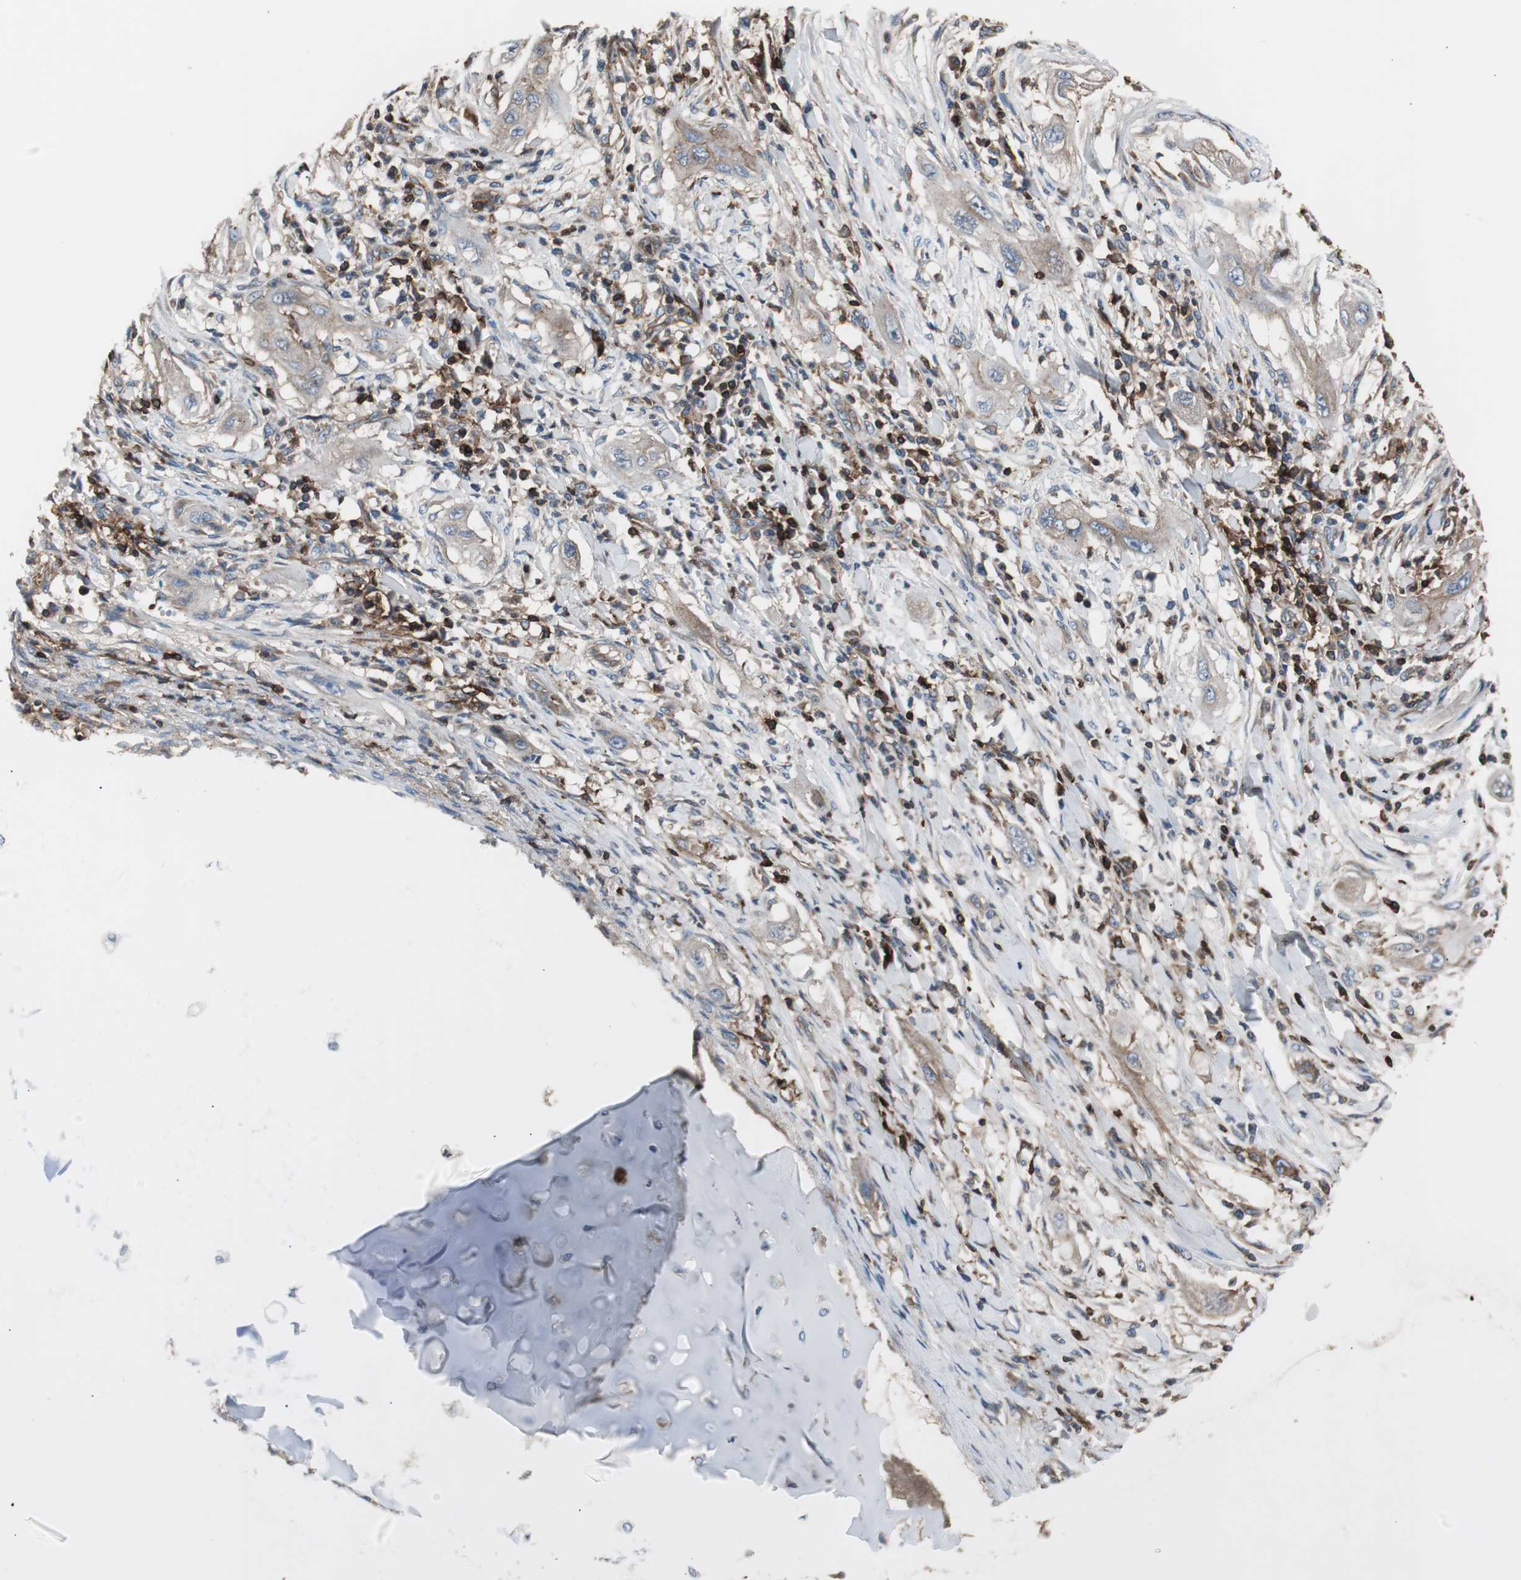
{"staining": {"intensity": "weak", "quantity": ">75%", "location": "cytoplasmic/membranous"}, "tissue": "lung cancer", "cell_type": "Tumor cells", "image_type": "cancer", "snomed": [{"axis": "morphology", "description": "Squamous cell carcinoma, NOS"}, {"axis": "topography", "description": "Lung"}], "caption": "A photomicrograph of lung cancer stained for a protein reveals weak cytoplasmic/membranous brown staining in tumor cells.", "gene": "B2M", "patient": {"sex": "female", "age": 47}}